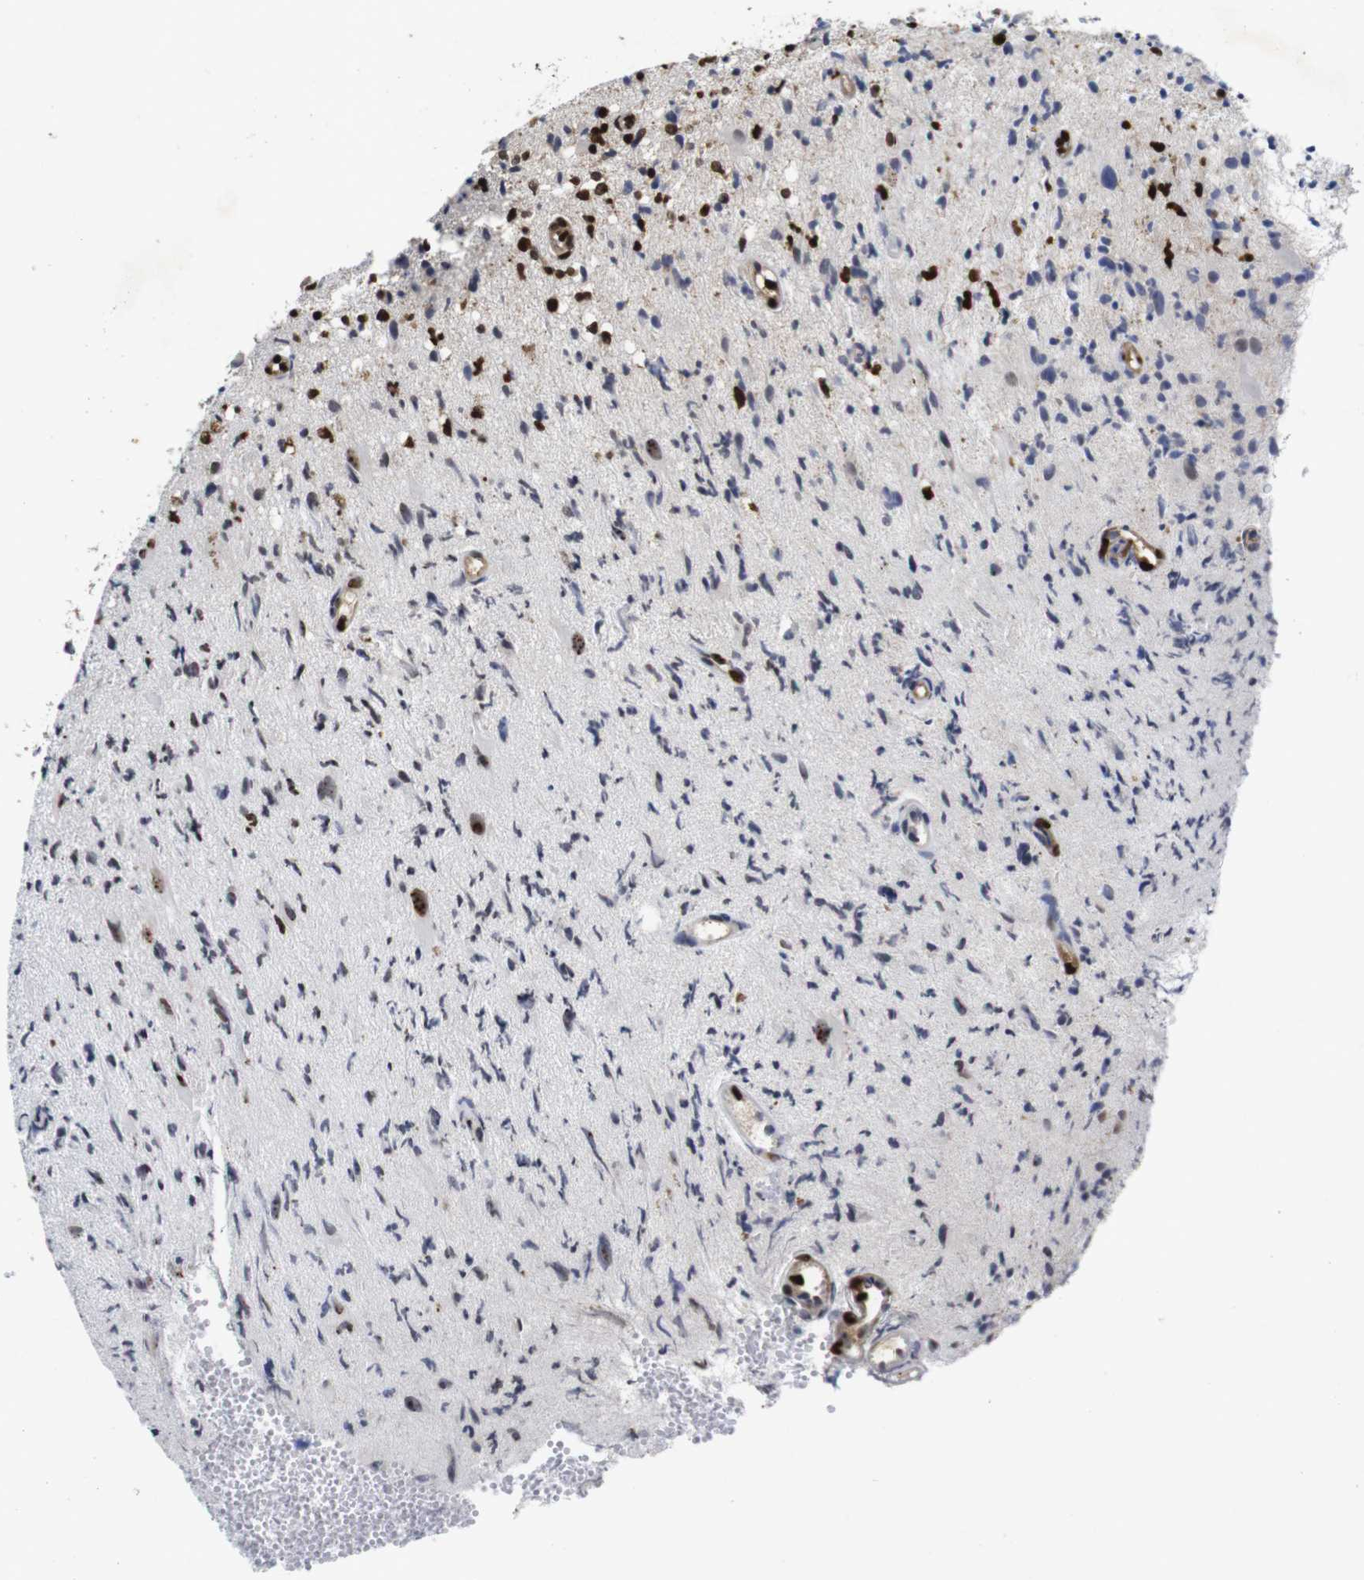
{"staining": {"intensity": "strong", "quantity": ">75%", "location": "cytoplasmic/membranous,nuclear"}, "tissue": "glioma", "cell_type": "Tumor cells", "image_type": "cancer", "snomed": [{"axis": "morphology", "description": "Glioma, malignant, High grade"}, {"axis": "topography", "description": "Brain"}], "caption": "Immunohistochemical staining of glioma reveals high levels of strong cytoplasmic/membranous and nuclear protein expression in approximately >75% of tumor cells.", "gene": "SUMO3", "patient": {"sex": "male", "age": 48}}